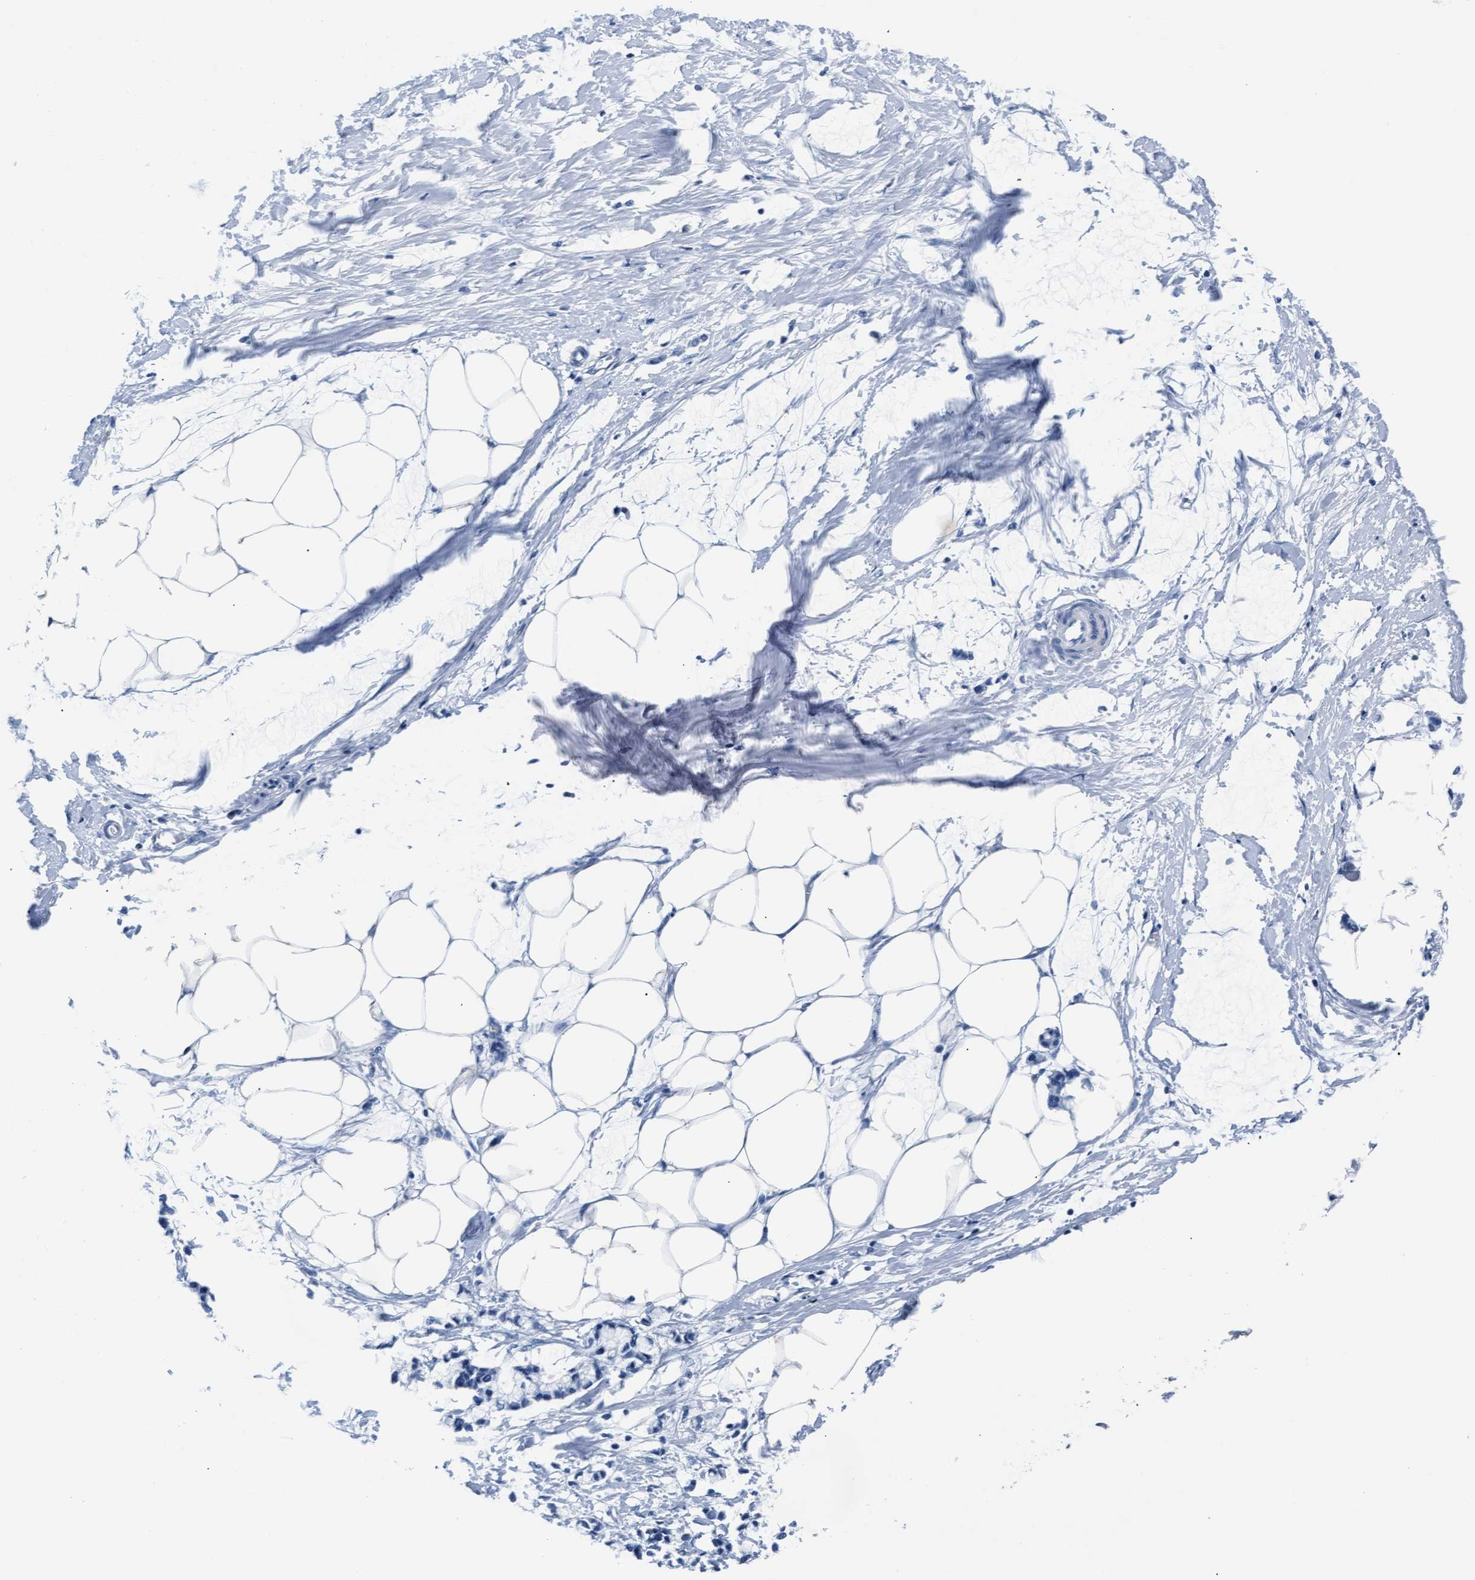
{"staining": {"intensity": "negative", "quantity": "none", "location": "none"}, "tissue": "adipose tissue", "cell_type": "Adipocytes", "image_type": "normal", "snomed": [{"axis": "morphology", "description": "Normal tissue, NOS"}, {"axis": "morphology", "description": "Adenocarcinoma, NOS"}, {"axis": "topography", "description": "Colon"}, {"axis": "topography", "description": "Peripheral nerve tissue"}], "caption": "Immunohistochemistry of benign human adipose tissue exhibits no expression in adipocytes.", "gene": "MMP8", "patient": {"sex": "male", "age": 14}}